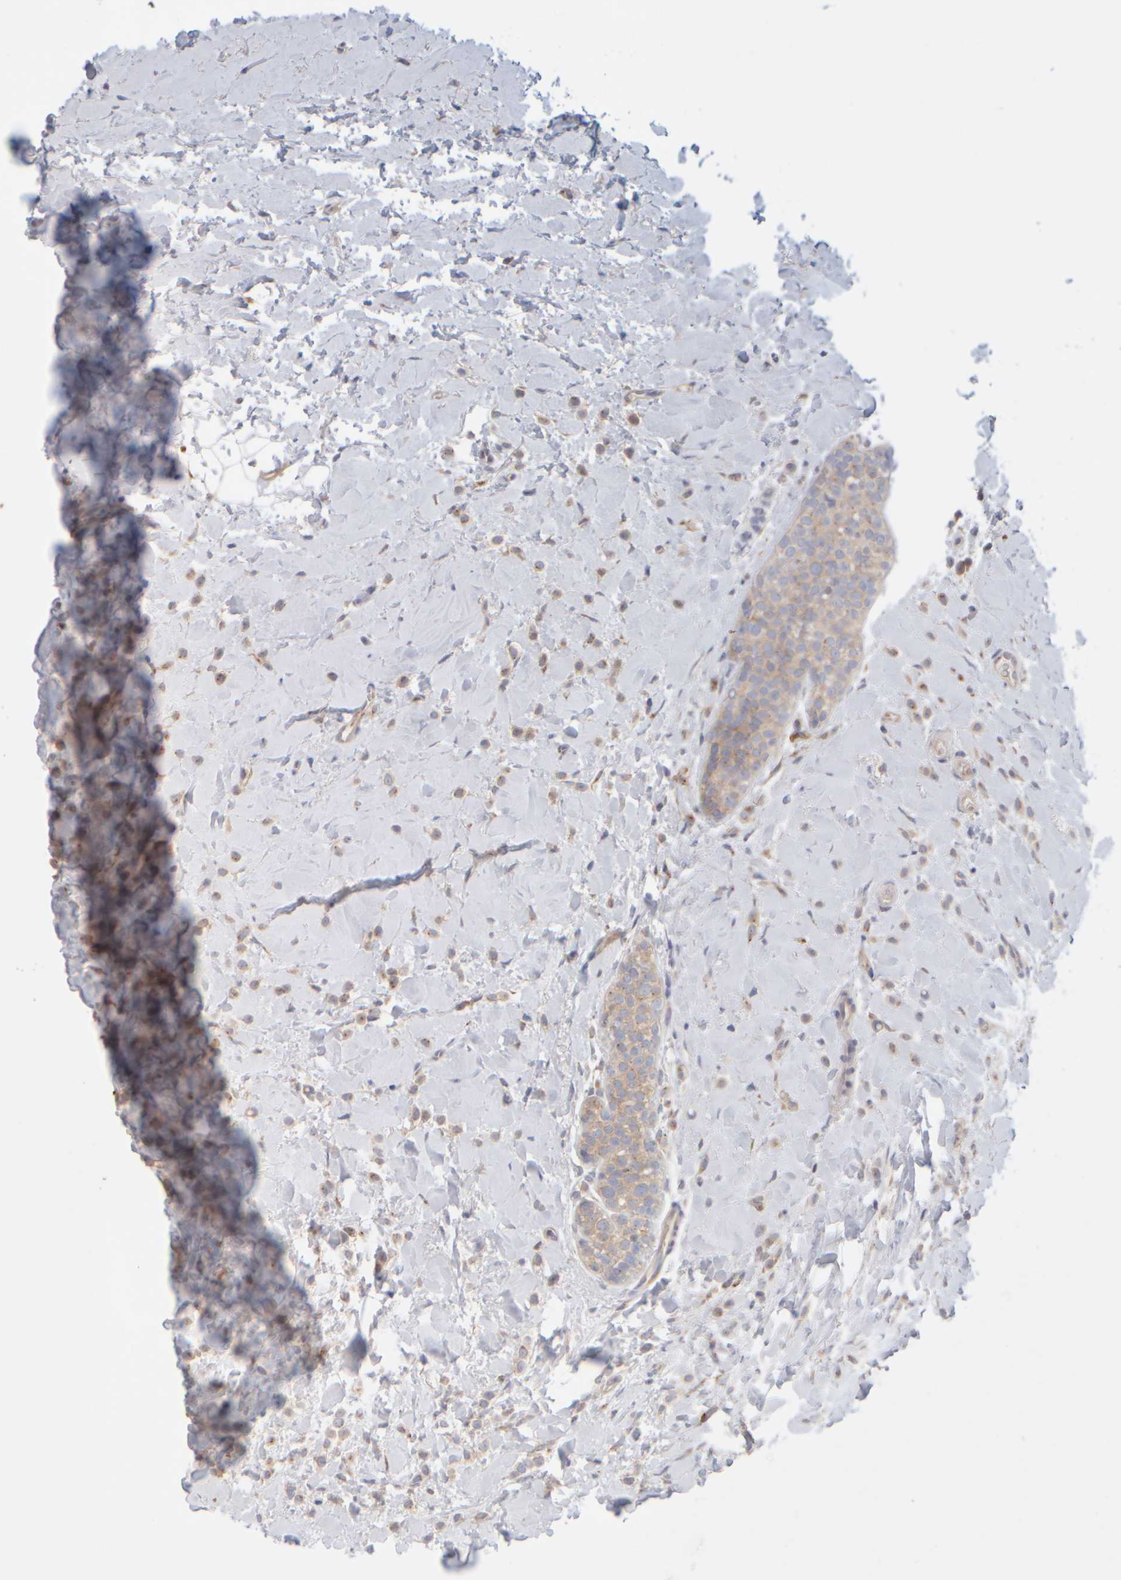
{"staining": {"intensity": "weak", "quantity": ">75%", "location": "cytoplasmic/membranous"}, "tissue": "breast cancer", "cell_type": "Tumor cells", "image_type": "cancer", "snomed": [{"axis": "morphology", "description": "Normal tissue, NOS"}, {"axis": "morphology", "description": "Lobular carcinoma"}, {"axis": "topography", "description": "Breast"}], "caption": "Weak cytoplasmic/membranous expression for a protein is identified in about >75% of tumor cells of breast cancer using immunohistochemistry (IHC).", "gene": "GOPC", "patient": {"sex": "female", "age": 50}}